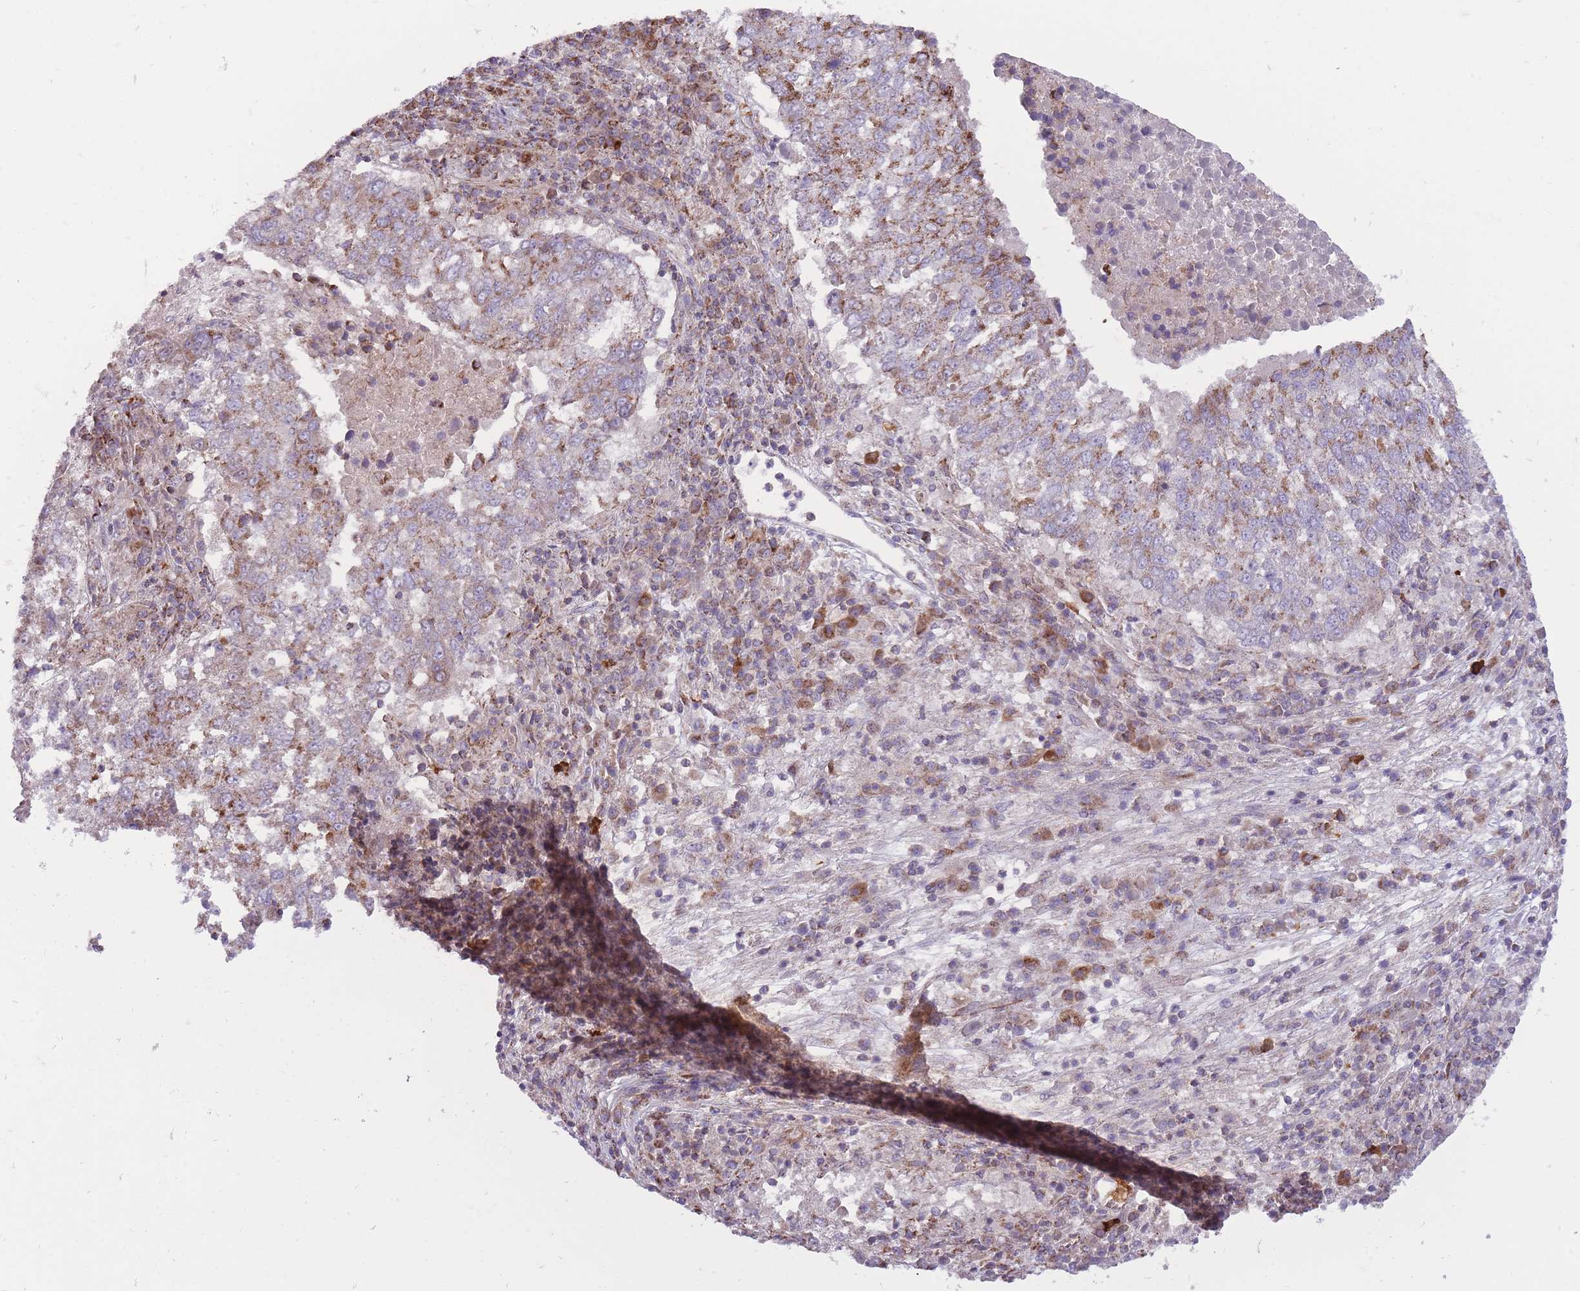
{"staining": {"intensity": "moderate", "quantity": ">75%", "location": "cytoplasmic/membranous"}, "tissue": "lung cancer", "cell_type": "Tumor cells", "image_type": "cancer", "snomed": [{"axis": "morphology", "description": "Squamous cell carcinoma, NOS"}, {"axis": "topography", "description": "Lung"}], "caption": "The micrograph displays immunohistochemical staining of squamous cell carcinoma (lung). There is moderate cytoplasmic/membranous positivity is identified in approximately >75% of tumor cells.", "gene": "ANKRD10", "patient": {"sex": "male", "age": 73}}